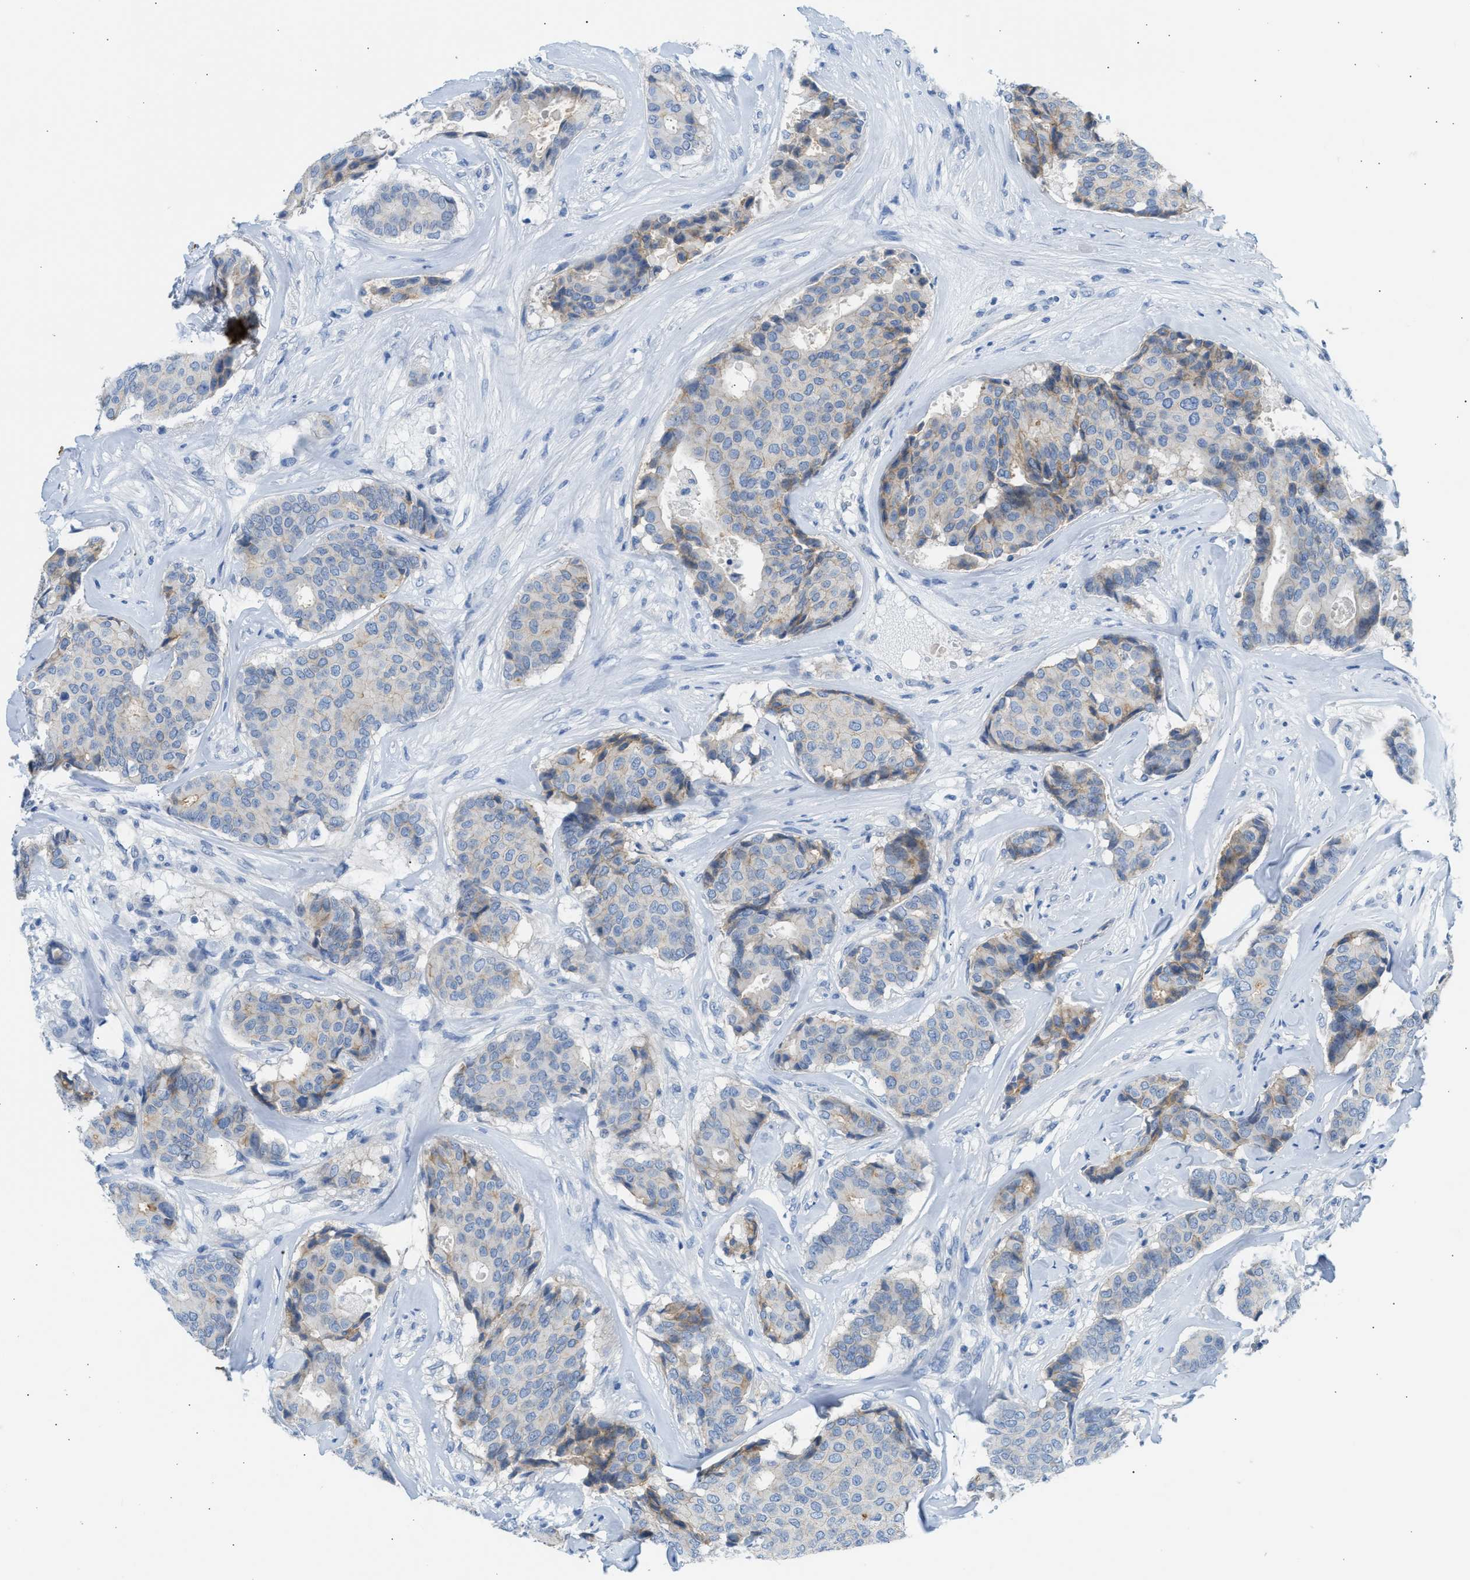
{"staining": {"intensity": "weak", "quantity": "<25%", "location": "cytoplasmic/membranous"}, "tissue": "breast cancer", "cell_type": "Tumor cells", "image_type": "cancer", "snomed": [{"axis": "morphology", "description": "Duct carcinoma"}, {"axis": "topography", "description": "Breast"}], "caption": "IHC image of neoplastic tissue: breast cancer stained with DAB (3,3'-diaminobenzidine) shows no significant protein expression in tumor cells.", "gene": "ERBB2", "patient": {"sex": "female", "age": 75}}